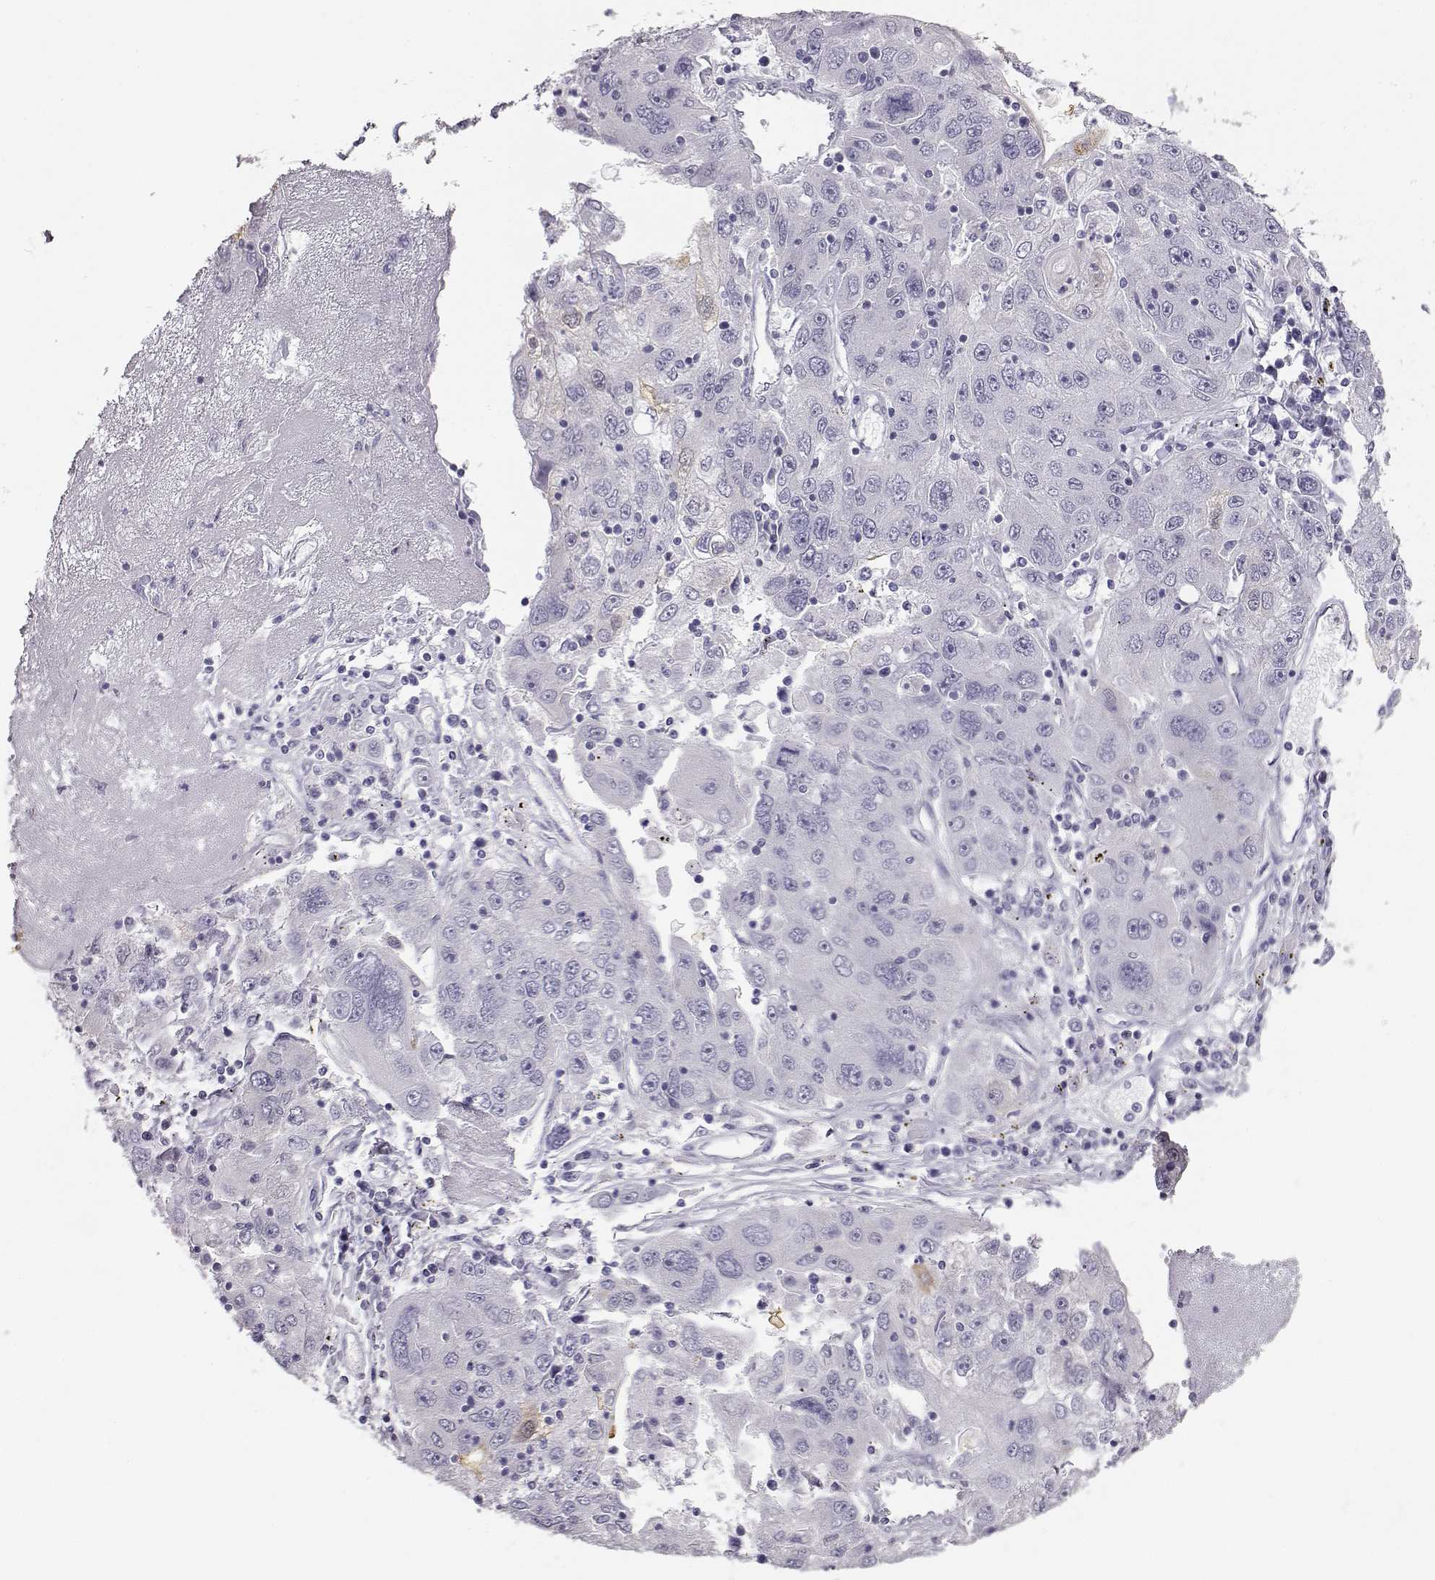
{"staining": {"intensity": "negative", "quantity": "none", "location": "none"}, "tissue": "stomach cancer", "cell_type": "Tumor cells", "image_type": "cancer", "snomed": [{"axis": "morphology", "description": "Adenocarcinoma, NOS"}, {"axis": "topography", "description": "Stomach"}], "caption": "Immunohistochemical staining of human stomach adenocarcinoma reveals no significant staining in tumor cells. The staining is performed using DAB (3,3'-diaminobenzidine) brown chromogen with nuclei counter-stained in using hematoxylin.", "gene": "MYCBPAP", "patient": {"sex": "male", "age": 56}}